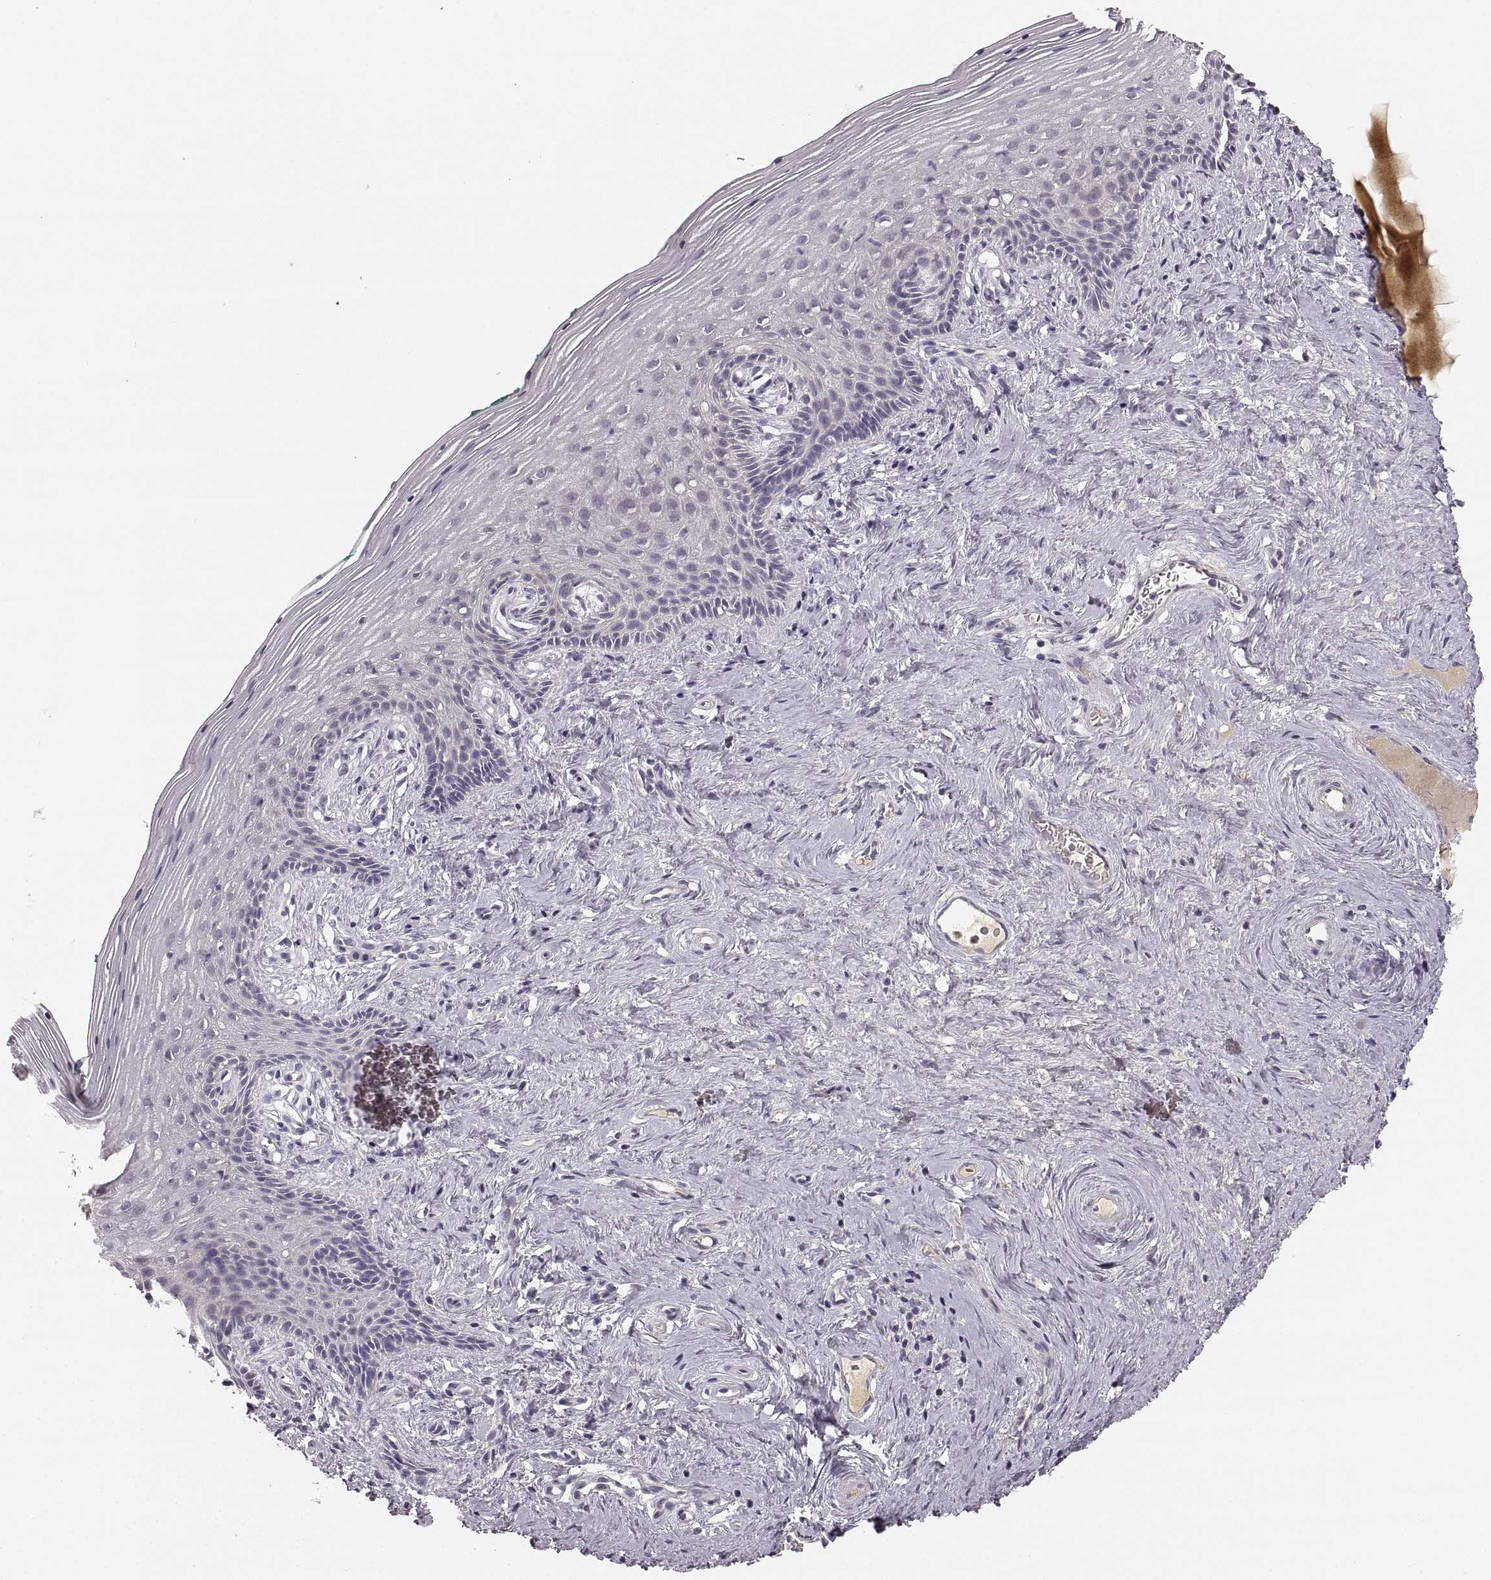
{"staining": {"intensity": "negative", "quantity": "none", "location": "none"}, "tissue": "vagina", "cell_type": "Squamous epithelial cells", "image_type": "normal", "snomed": [{"axis": "morphology", "description": "Normal tissue, NOS"}, {"axis": "topography", "description": "Vagina"}], "caption": "An immunohistochemistry image of normal vagina is shown. There is no staining in squamous epithelial cells of vagina.", "gene": "RUNDC3A", "patient": {"sex": "female", "age": 45}}